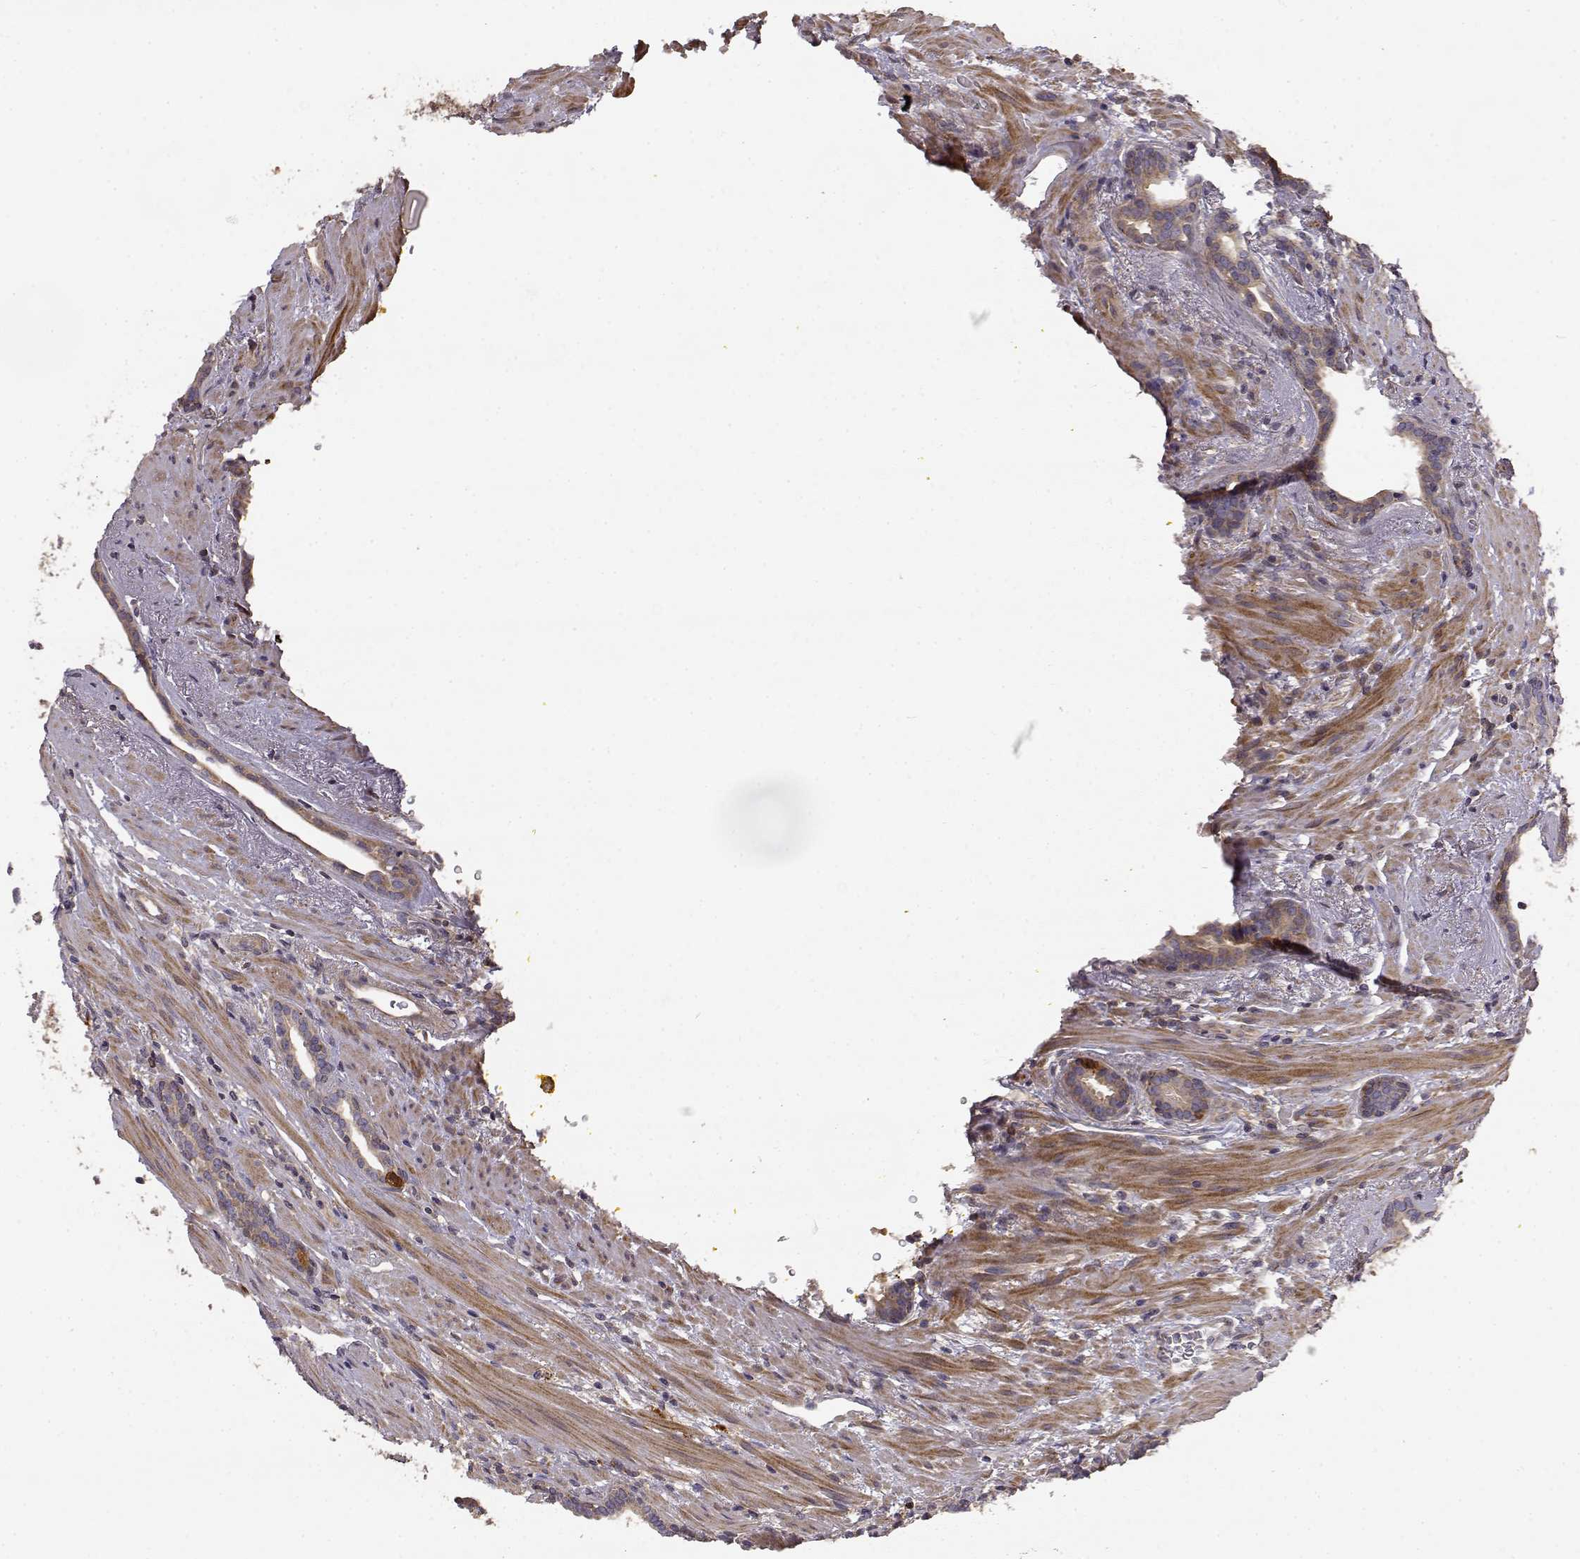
{"staining": {"intensity": "moderate", "quantity": ">75%", "location": "cytoplasmic/membranous"}, "tissue": "prostate cancer", "cell_type": "Tumor cells", "image_type": "cancer", "snomed": [{"axis": "morphology", "description": "Adenocarcinoma, NOS"}, {"axis": "topography", "description": "Prostate"}], "caption": "IHC of adenocarcinoma (prostate) reveals medium levels of moderate cytoplasmic/membranous positivity in about >75% of tumor cells.", "gene": "CRIM1", "patient": {"sex": "male", "age": 66}}